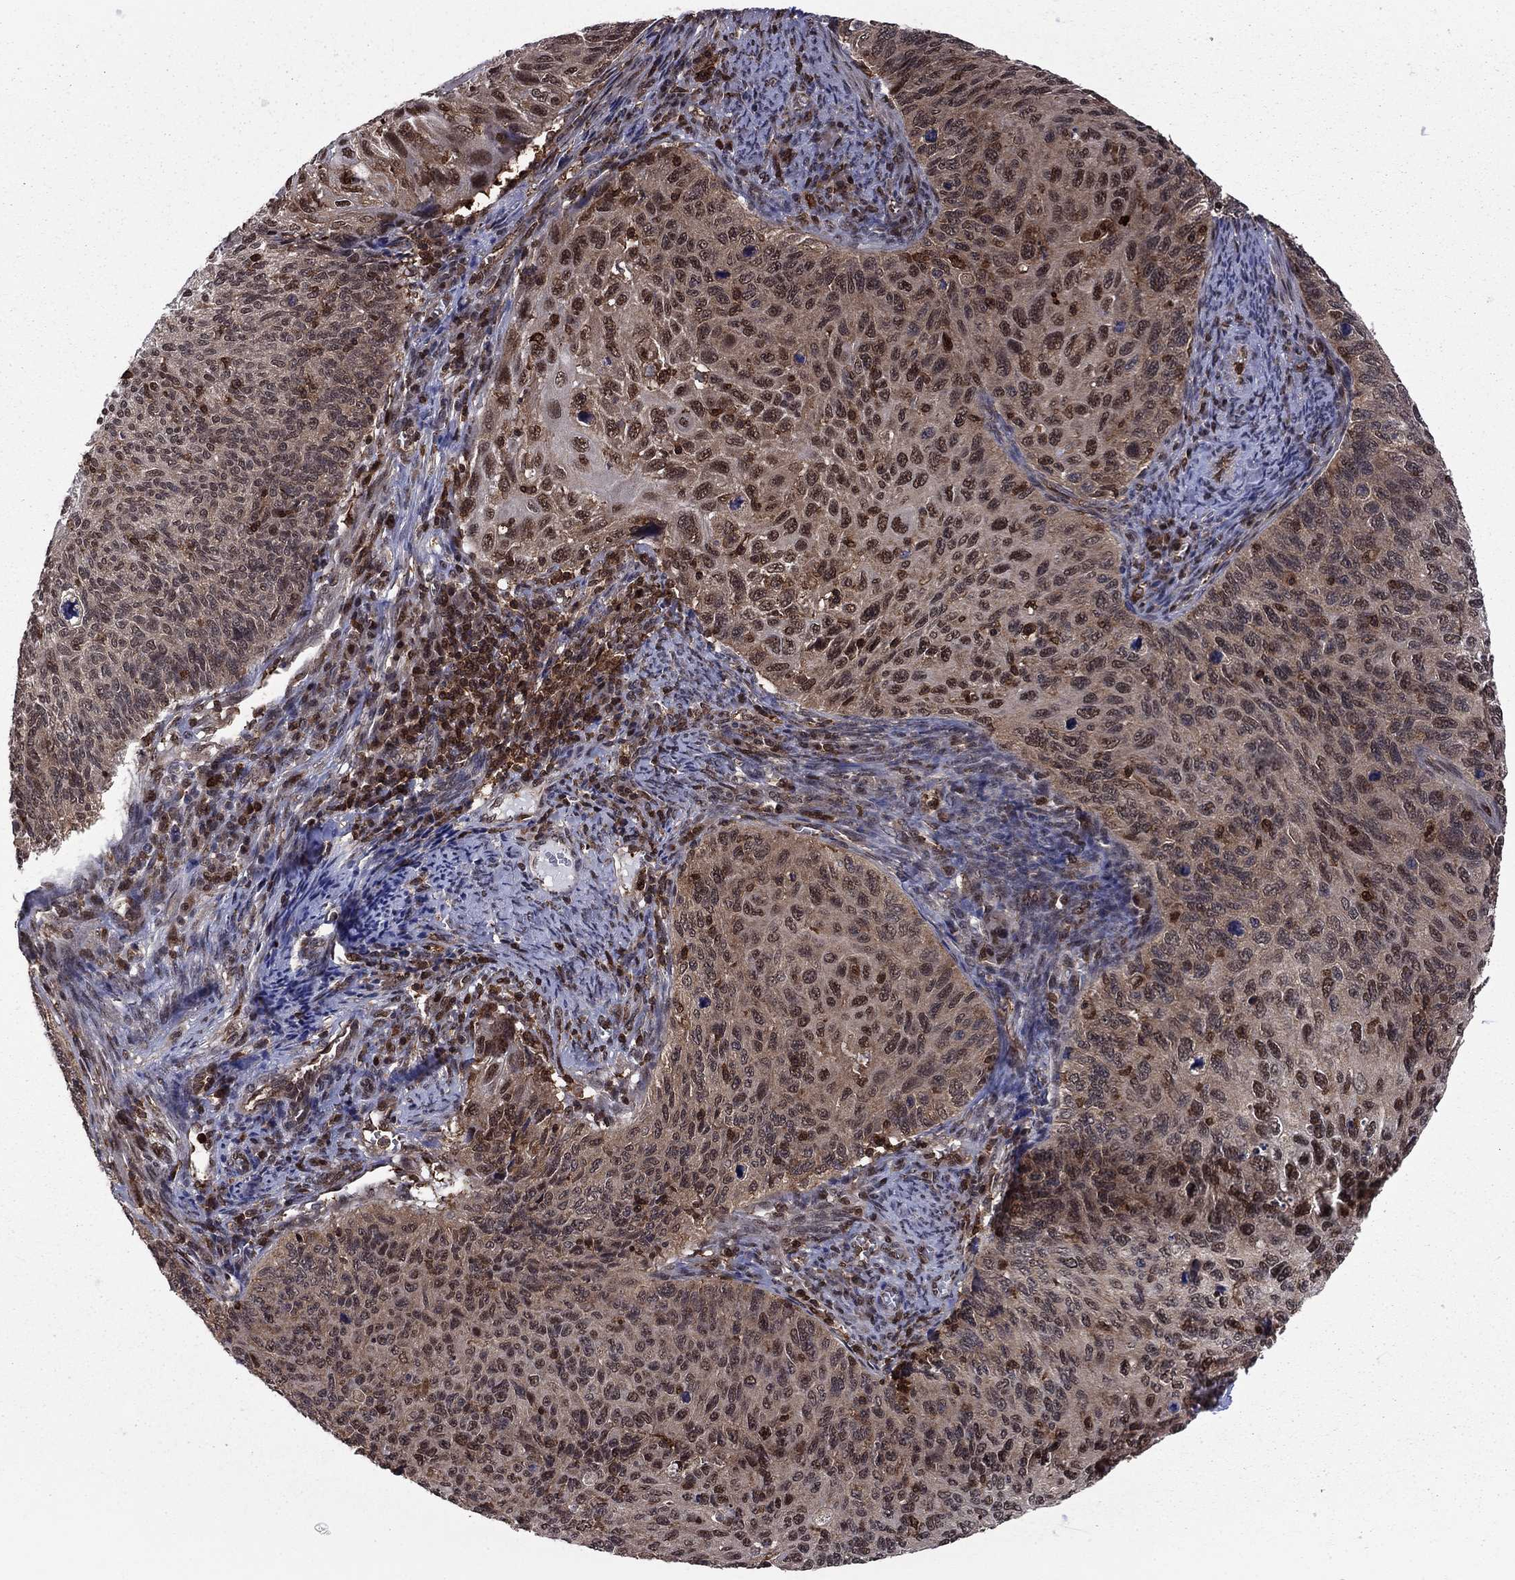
{"staining": {"intensity": "strong", "quantity": "25%-75%", "location": "nuclear"}, "tissue": "cervical cancer", "cell_type": "Tumor cells", "image_type": "cancer", "snomed": [{"axis": "morphology", "description": "Squamous cell carcinoma, NOS"}, {"axis": "topography", "description": "Cervix"}], "caption": "The histopathology image demonstrates a brown stain indicating the presence of a protein in the nuclear of tumor cells in cervical cancer (squamous cell carcinoma).", "gene": "PSMD2", "patient": {"sex": "female", "age": 70}}